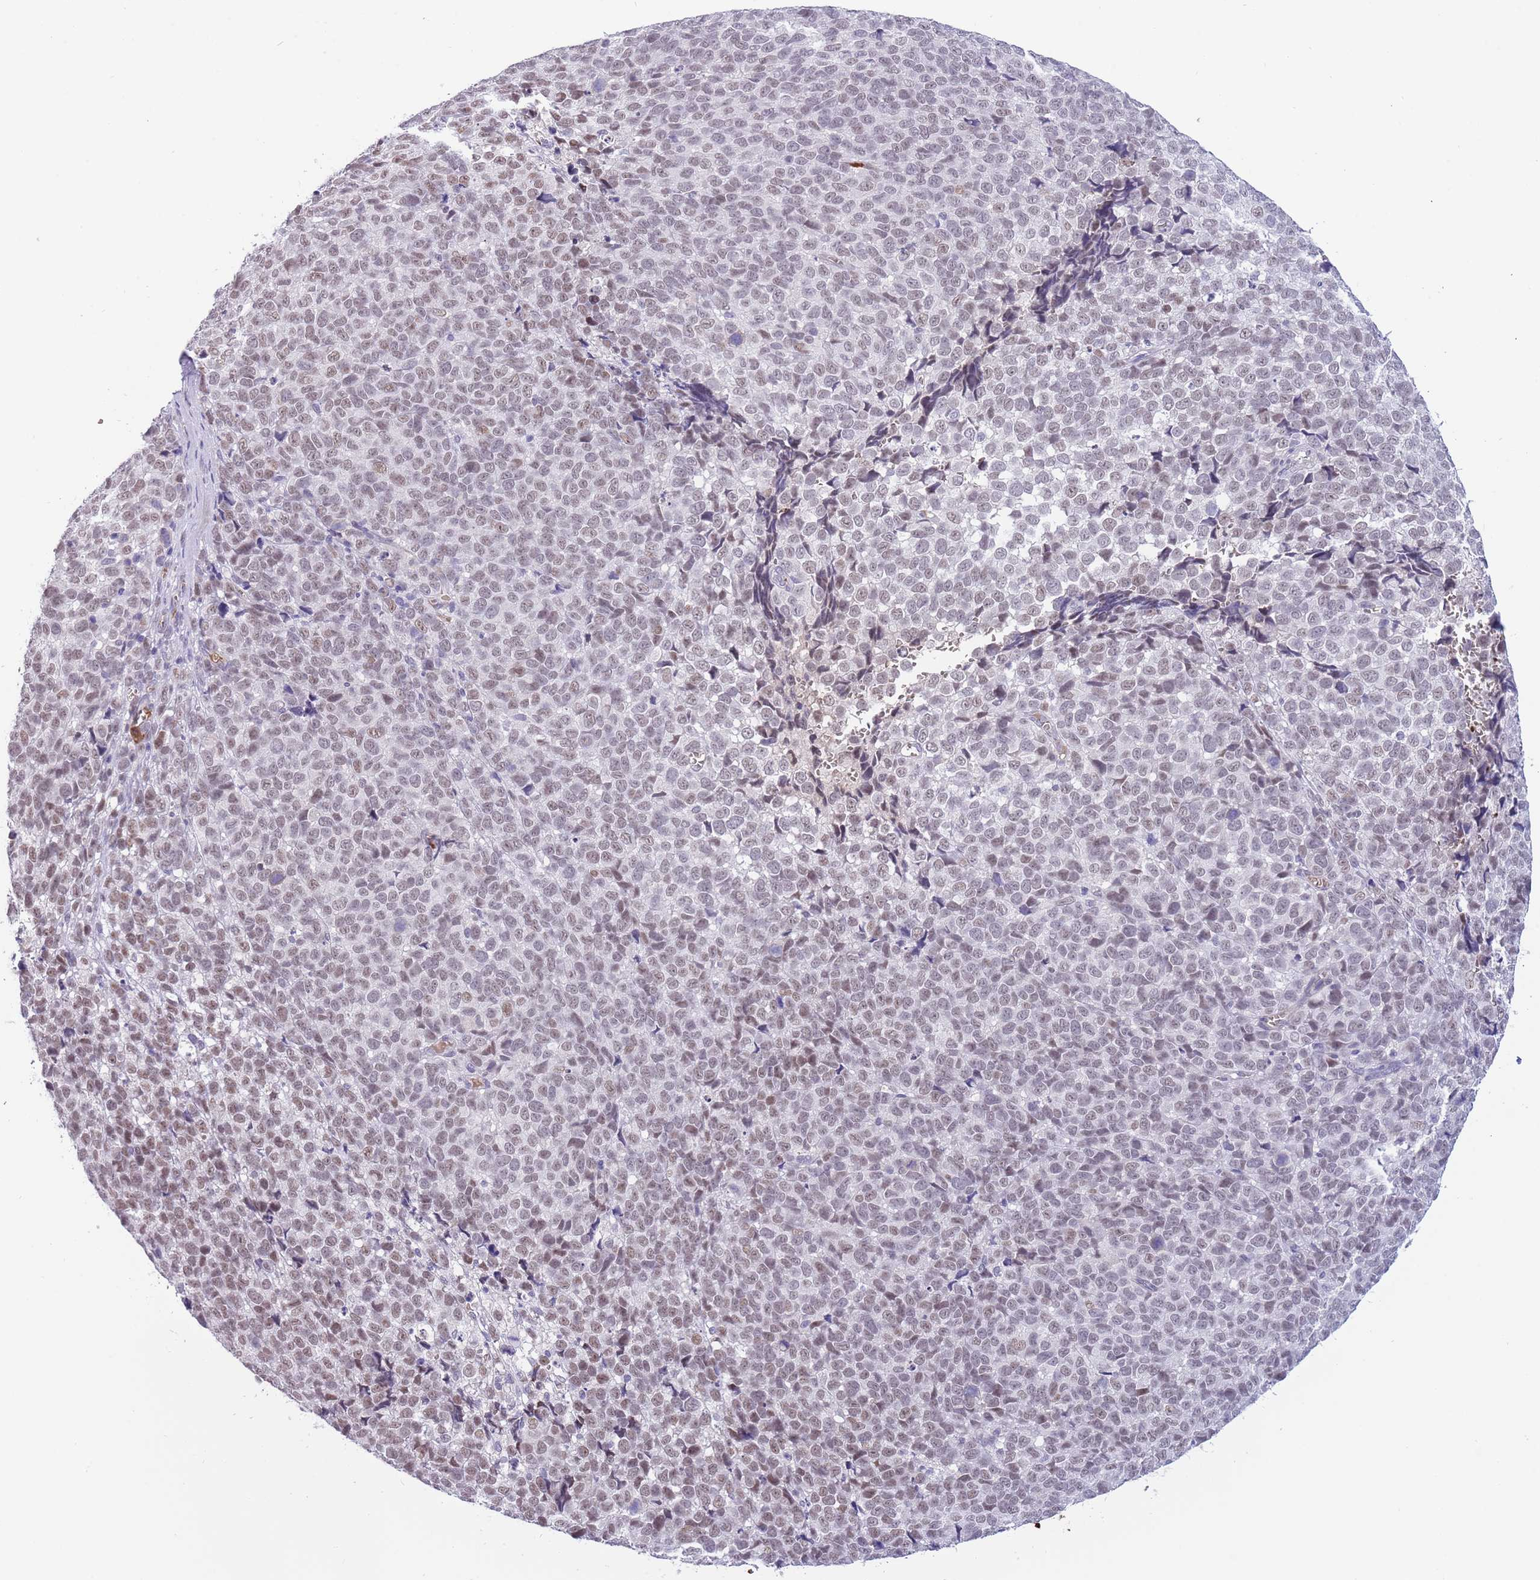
{"staining": {"intensity": "moderate", "quantity": ">75%", "location": "nuclear"}, "tissue": "melanoma", "cell_type": "Tumor cells", "image_type": "cancer", "snomed": [{"axis": "morphology", "description": "Malignant melanoma, NOS"}, {"axis": "topography", "description": "Nose, NOS"}], "caption": "Protein expression analysis of malignant melanoma exhibits moderate nuclear expression in approximately >75% of tumor cells.", "gene": "LYPD6B", "patient": {"sex": "female", "age": 48}}